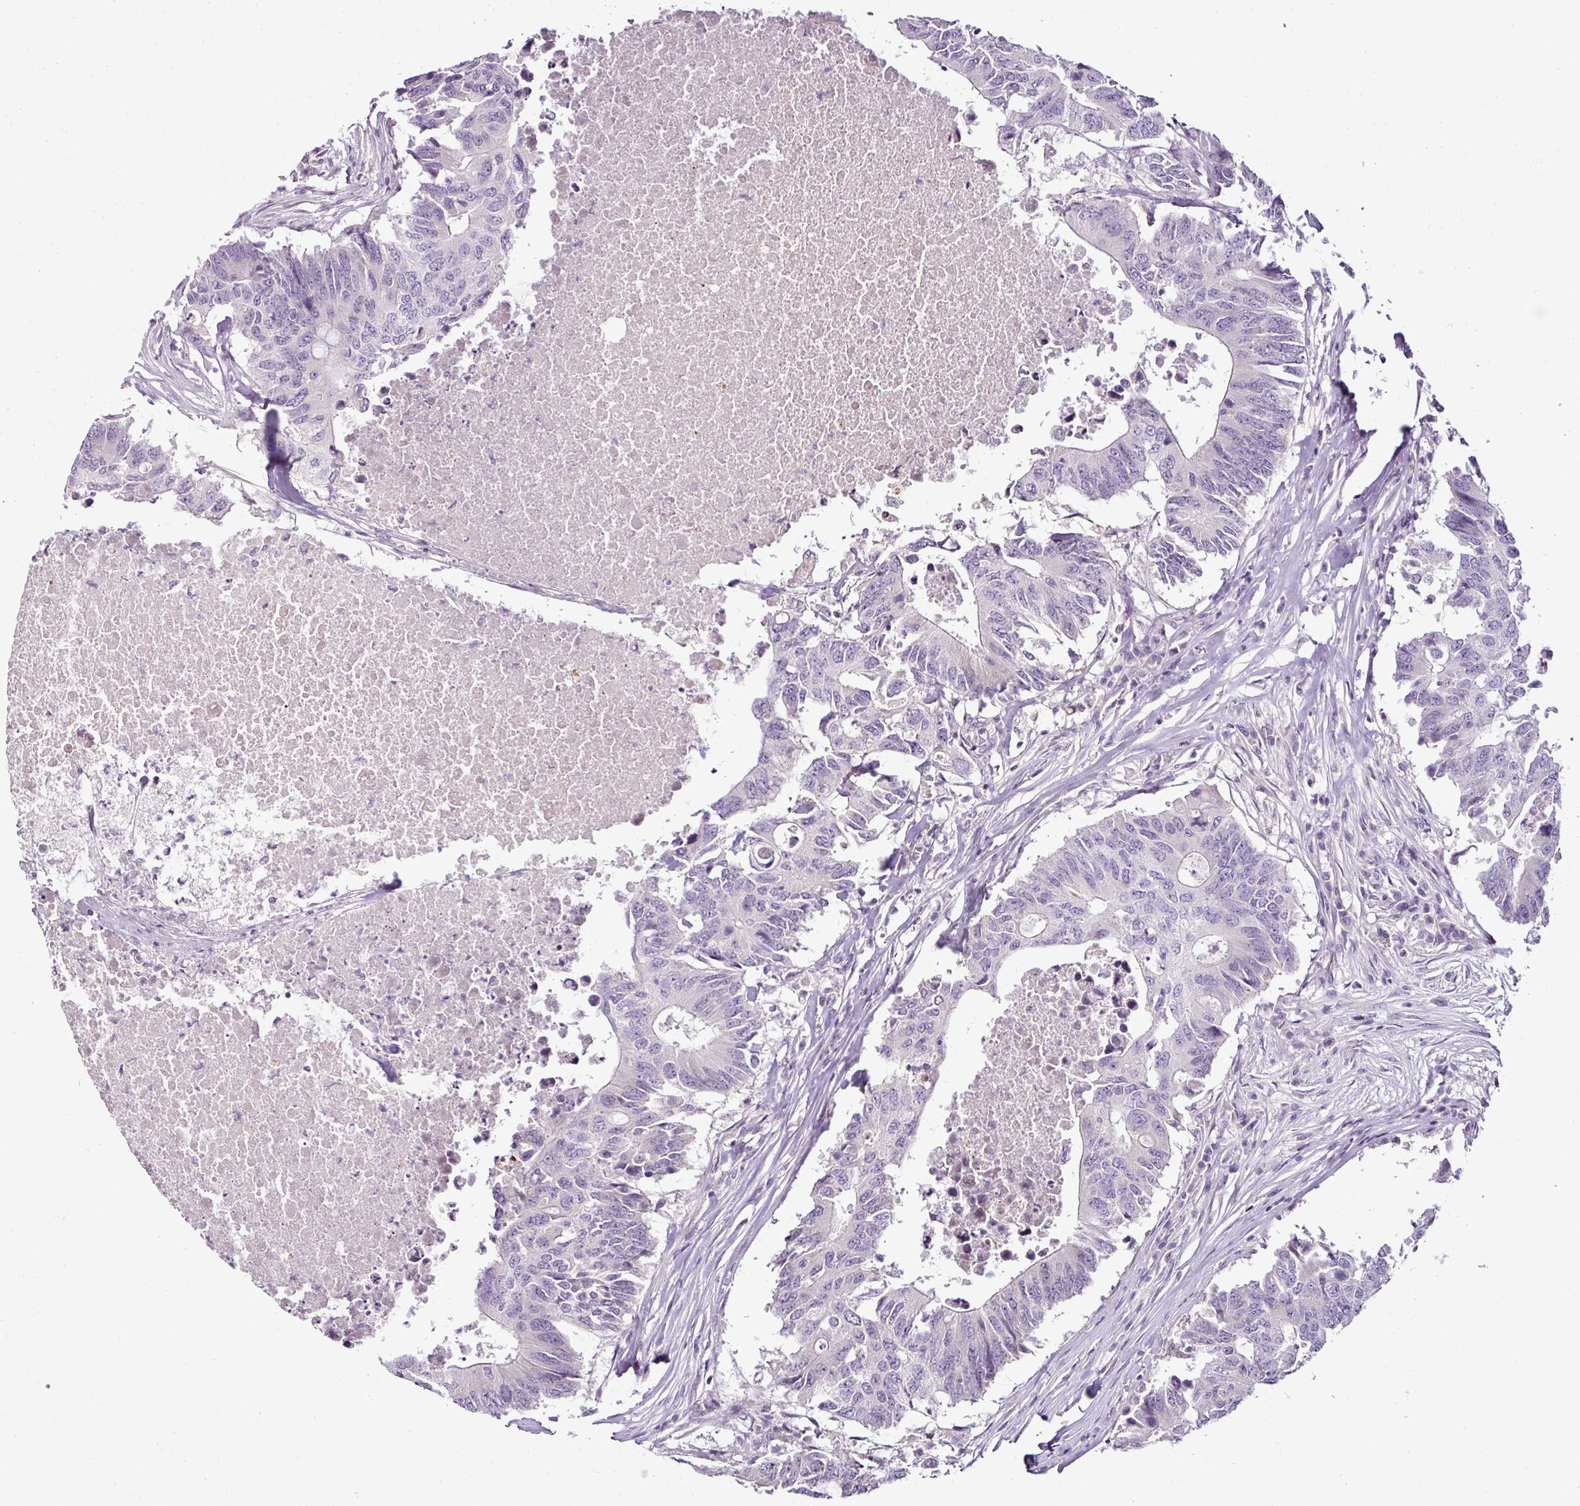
{"staining": {"intensity": "negative", "quantity": "none", "location": "none"}, "tissue": "colorectal cancer", "cell_type": "Tumor cells", "image_type": "cancer", "snomed": [{"axis": "morphology", "description": "Adenocarcinoma, NOS"}, {"axis": "topography", "description": "Colon"}], "caption": "The photomicrograph displays no staining of tumor cells in adenocarcinoma (colorectal).", "gene": "TEX30", "patient": {"sex": "male", "age": 71}}